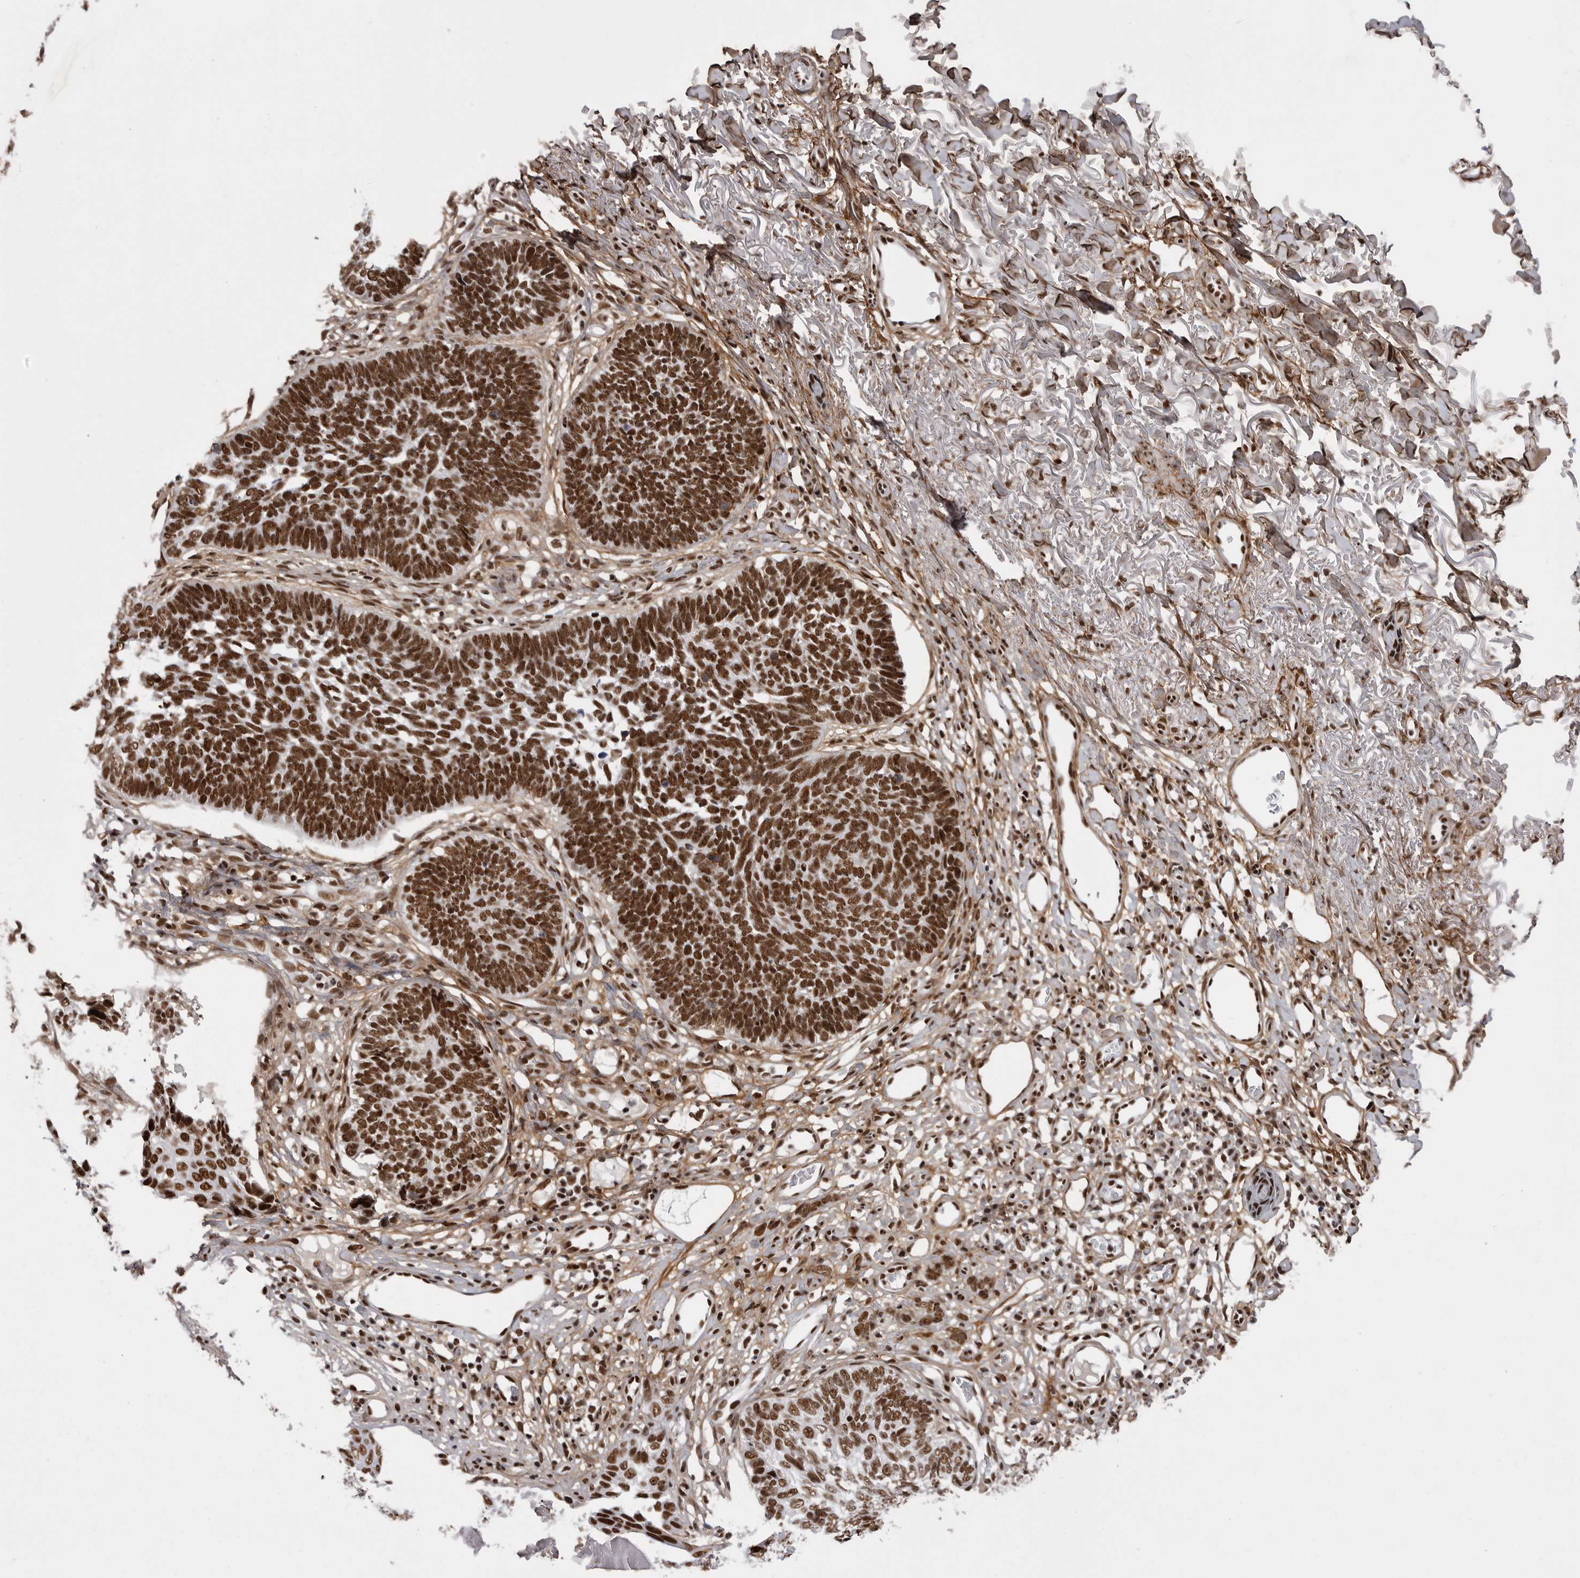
{"staining": {"intensity": "strong", "quantity": ">75%", "location": "nuclear"}, "tissue": "skin cancer", "cell_type": "Tumor cells", "image_type": "cancer", "snomed": [{"axis": "morphology", "description": "Normal tissue, NOS"}, {"axis": "morphology", "description": "Basal cell carcinoma"}, {"axis": "topography", "description": "Skin"}], "caption": "Immunohistochemical staining of skin basal cell carcinoma shows high levels of strong nuclear protein positivity in approximately >75% of tumor cells.", "gene": "PPP1R8", "patient": {"sex": "male", "age": 77}}